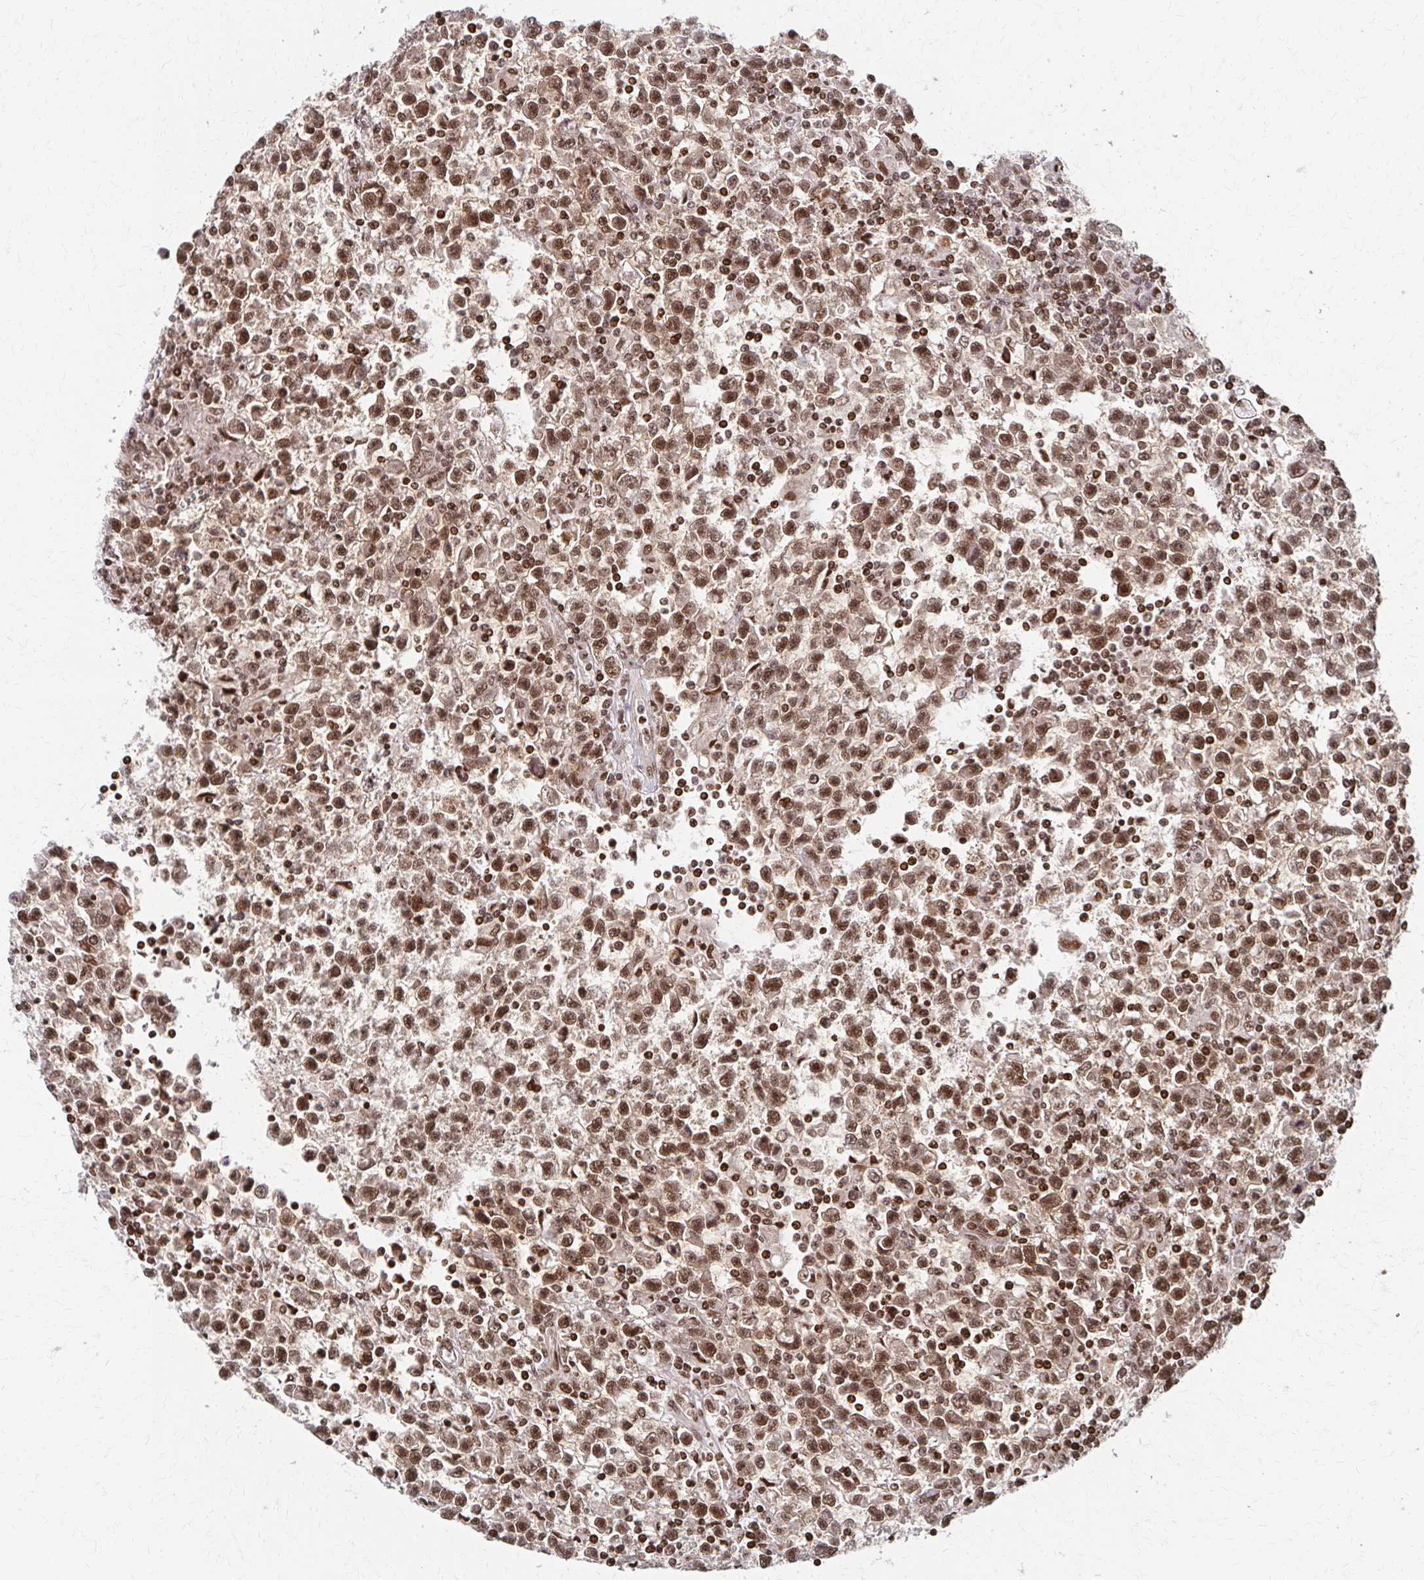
{"staining": {"intensity": "moderate", "quantity": ">75%", "location": "nuclear"}, "tissue": "testis cancer", "cell_type": "Tumor cells", "image_type": "cancer", "snomed": [{"axis": "morphology", "description": "Seminoma, NOS"}, {"axis": "topography", "description": "Testis"}], "caption": "DAB immunohistochemical staining of seminoma (testis) displays moderate nuclear protein expression in approximately >75% of tumor cells.", "gene": "PSMD7", "patient": {"sex": "male", "age": 31}}